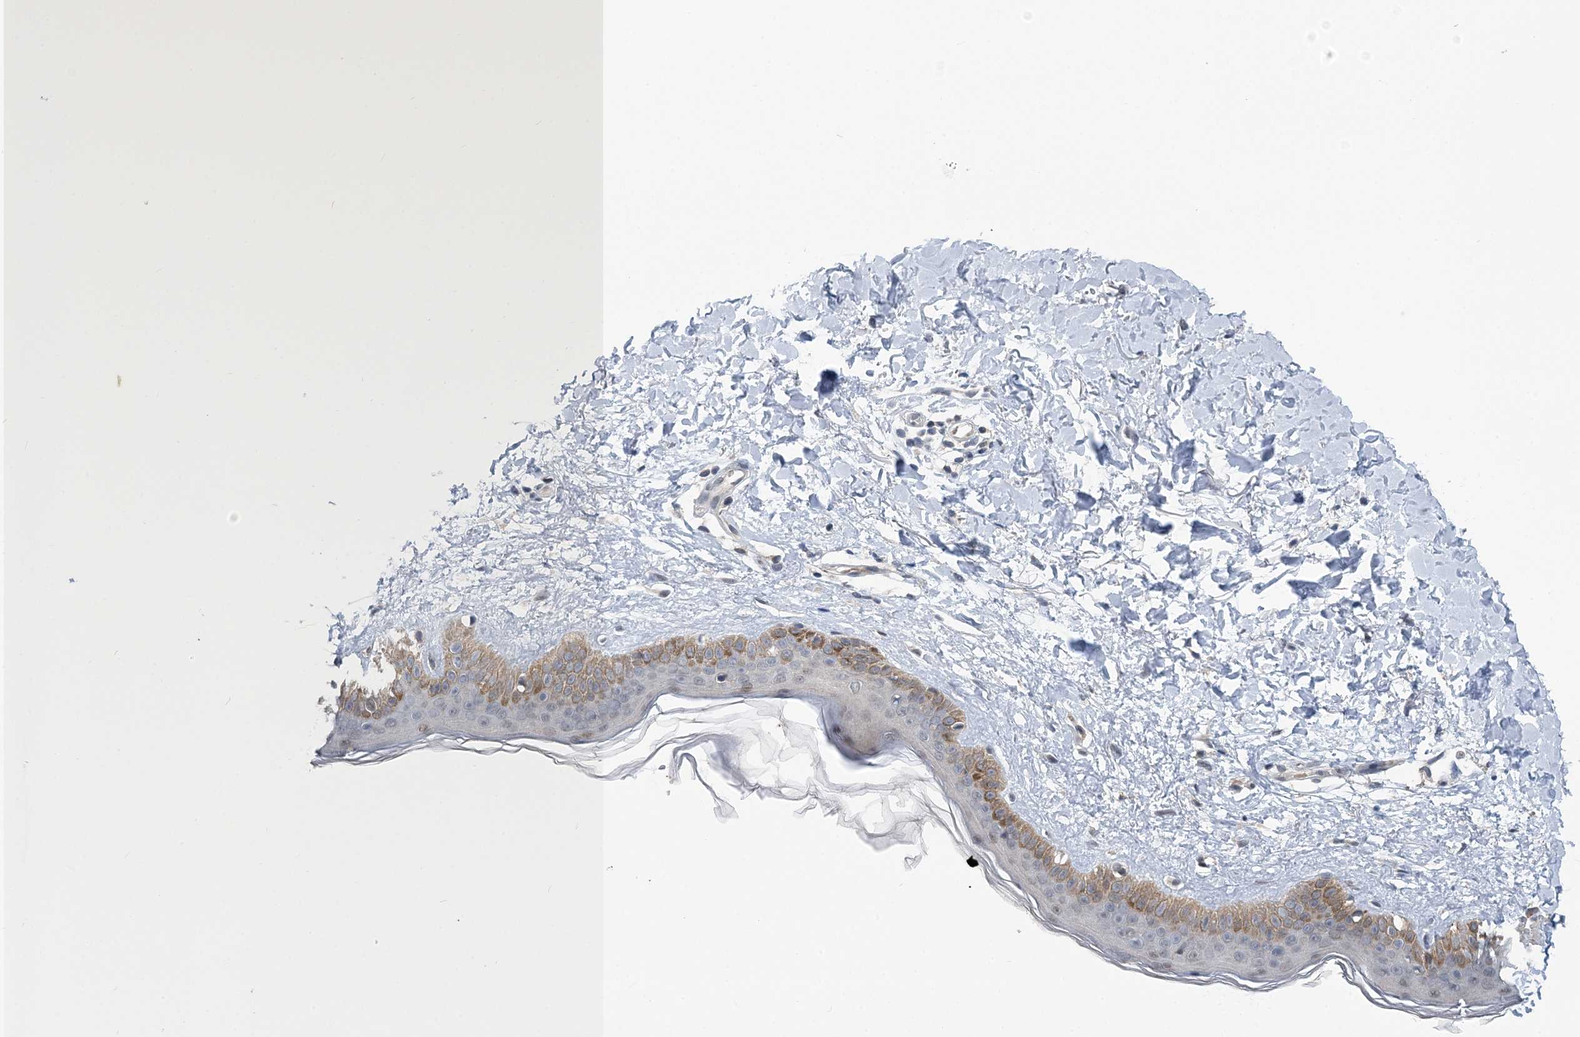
{"staining": {"intensity": "weak", "quantity": ">75%", "location": "cytoplasmic/membranous"}, "tissue": "skin", "cell_type": "Fibroblasts", "image_type": "normal", "snomed": [{"axis": "morphology", "description": "Normal tissue, NOS"}, {"axis": "topography", "description": "Skin"}], "caption": "Weak cytoplasmic/membranous positivity for a protein is present in about >75% of fibroblasts of normal skin using immunohistochemistry (IHC).", "gene": "HYCC2", "patient": {"sex": "female", "age": 58}}